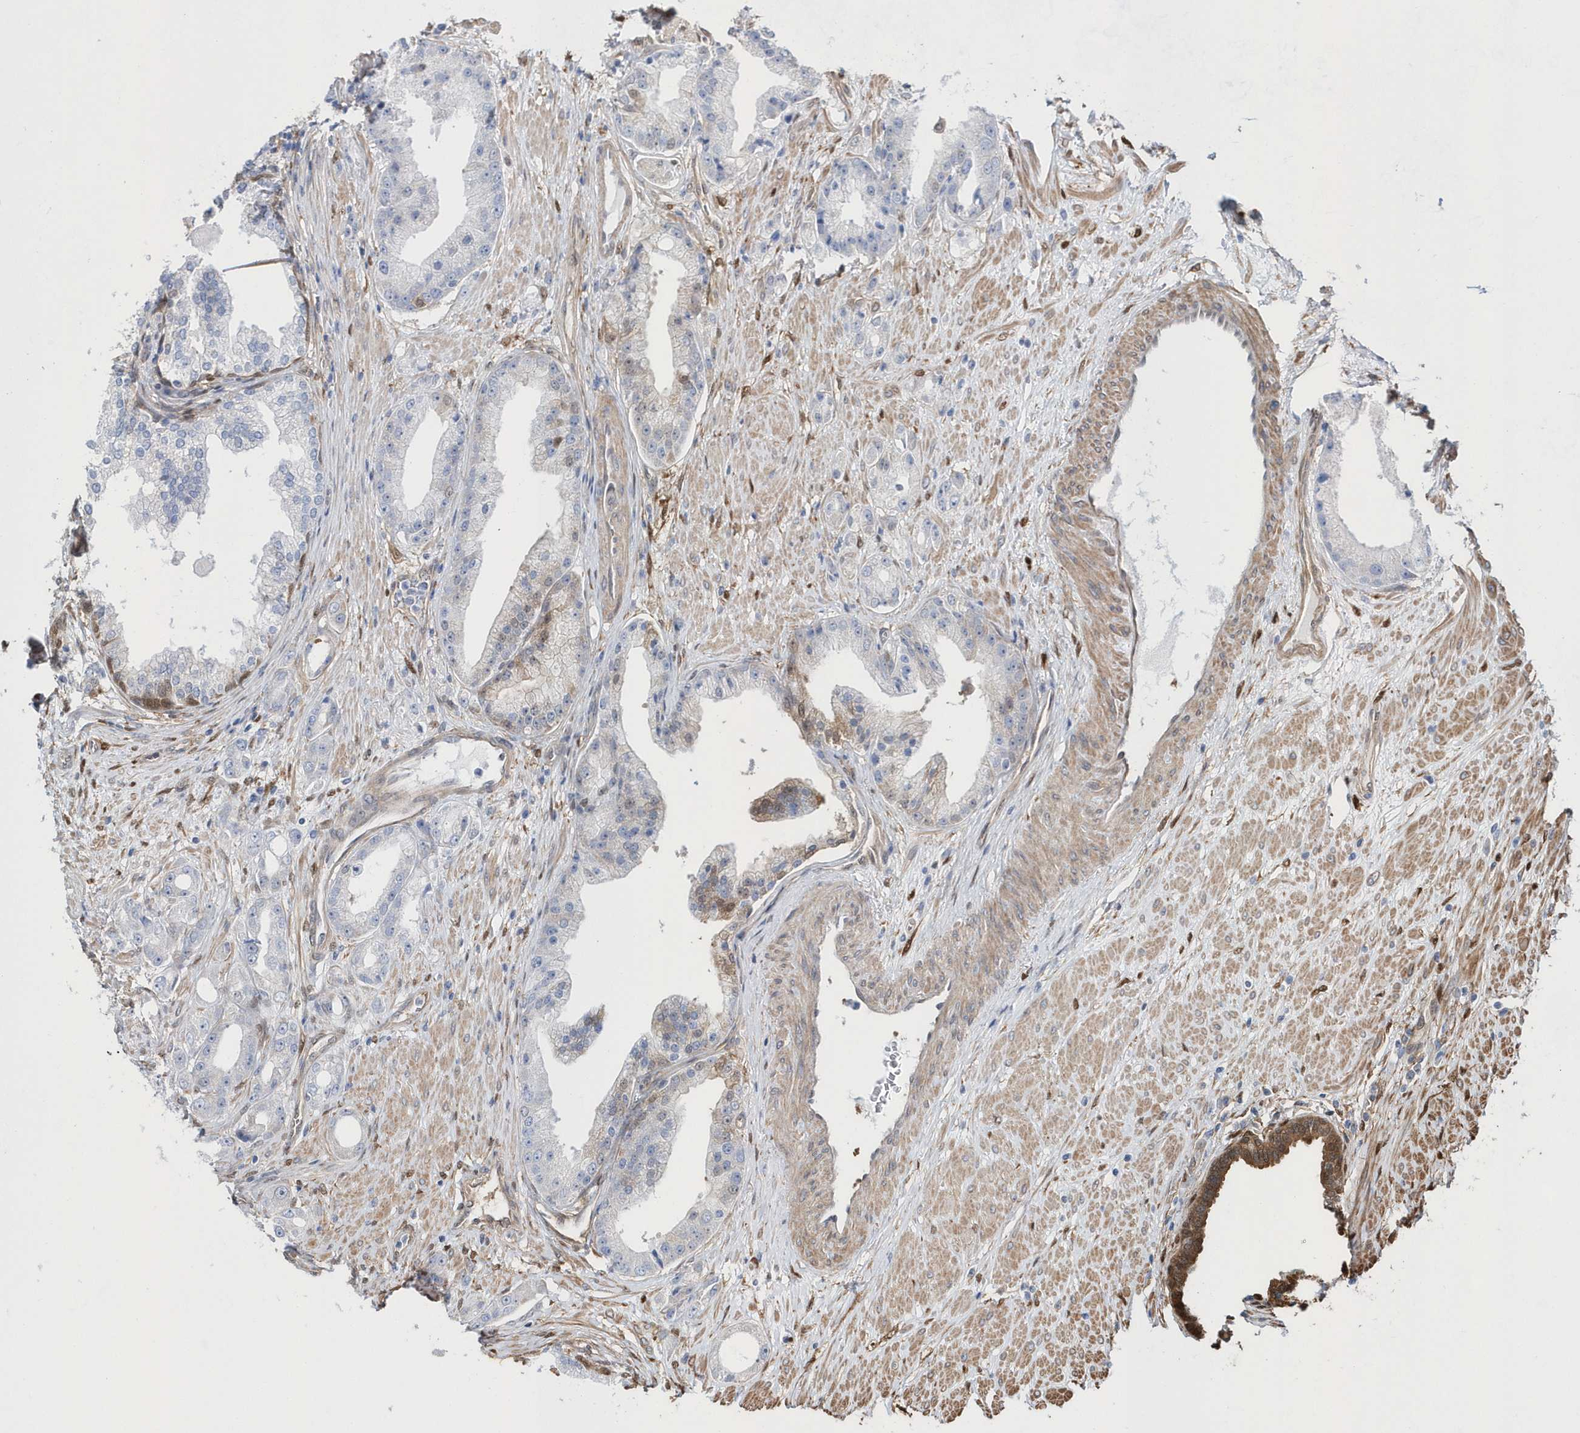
{"staining": {"intensity": "negative", "quantity": "none", "location": "none"}, "tissue": "prostate cancer", "cell_type": "Tumor cells", "image_type": "cancer", "snomed": [{"axis": "morphology", "description": "Adenocarcinoma, Low grade"}, {"axis": "topography", "description": "Prostate"}], "caption": "High power microscopy image of an IHC micrograph of prostate cancer, revealing no significant positivity in tumor cells.", "gene": "BDH2", "patient": {"sex": "male", "age": 67}}